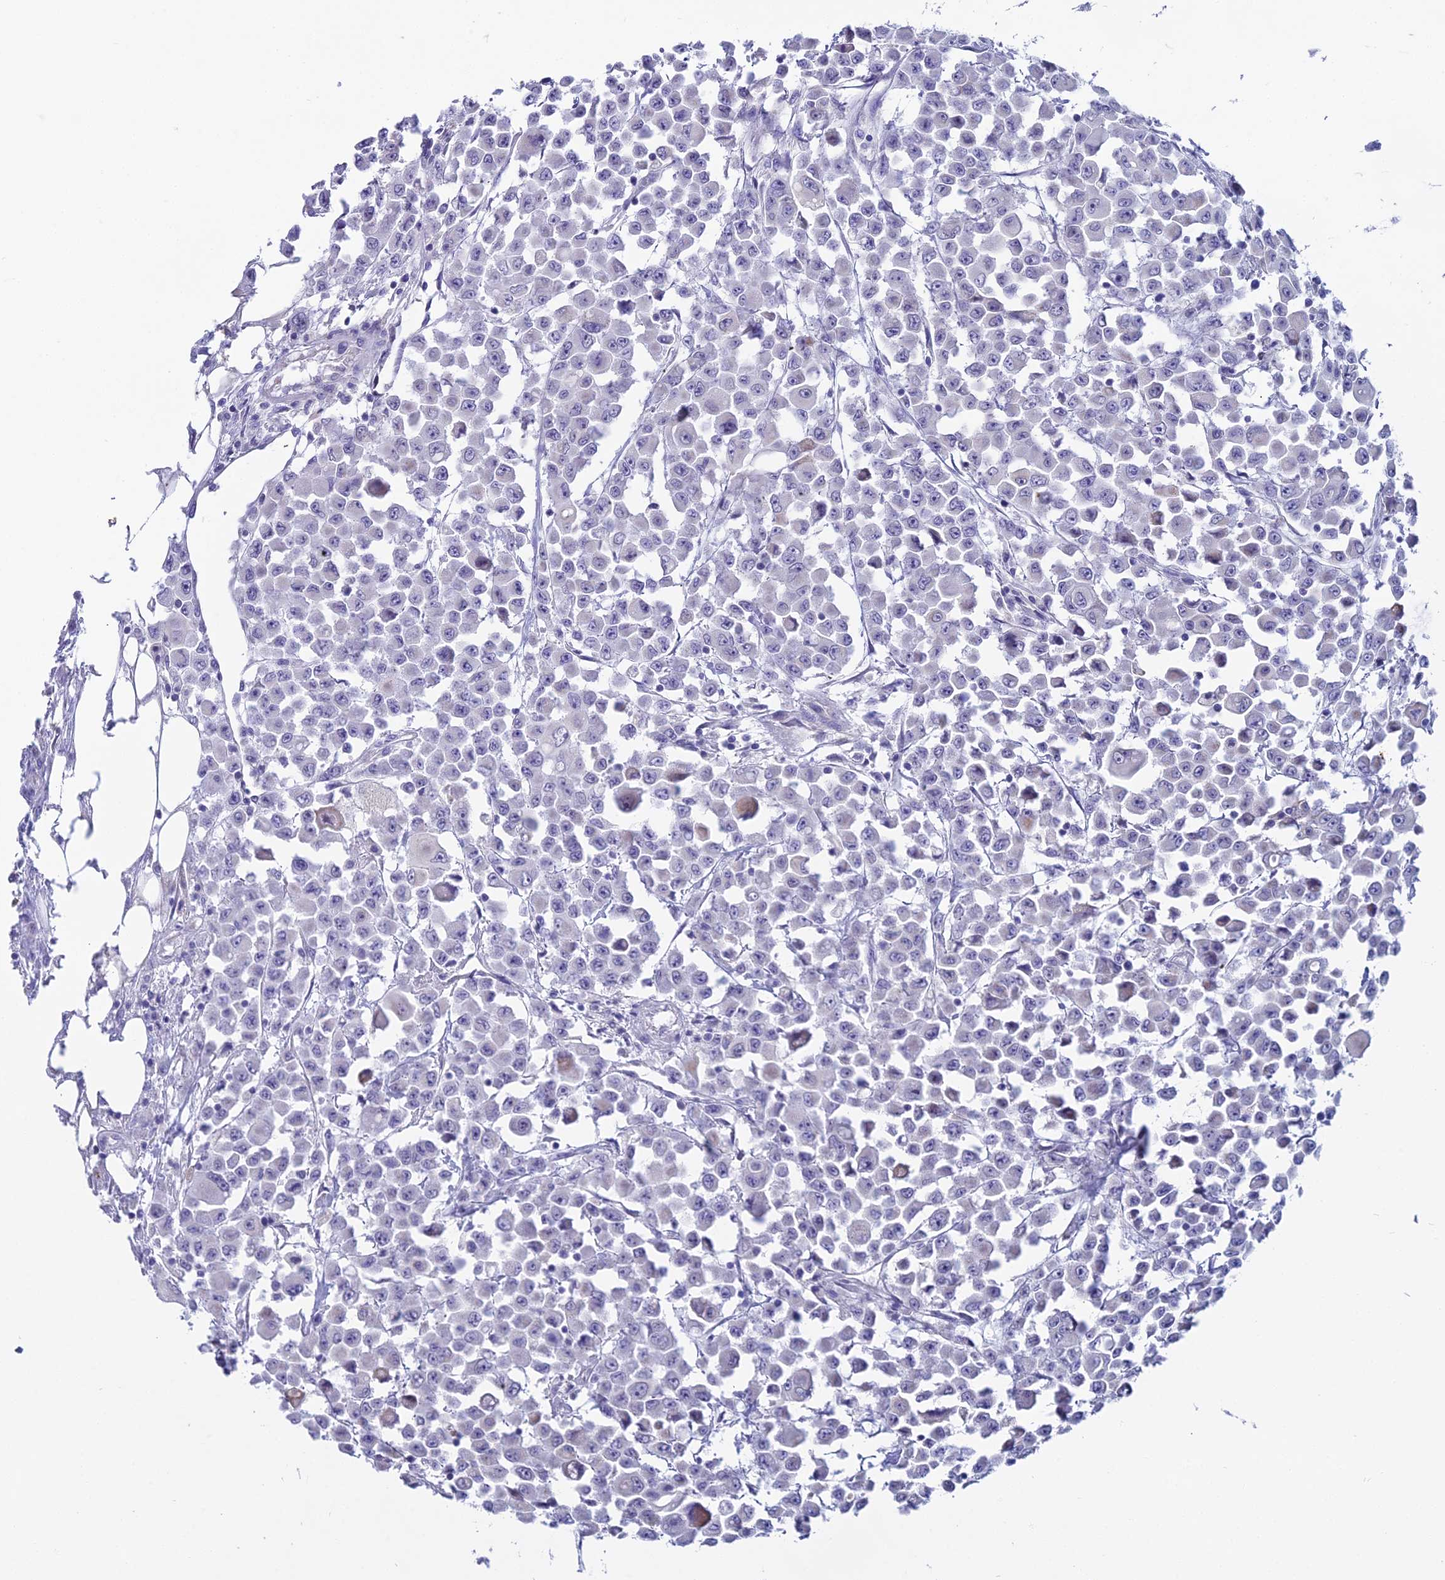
{"staining": {"intensity": "negative", "quantity": "none", "location": "none"}, "tissue": "colorectal cancer", "cell_type": "Tumor cells", "image_type": "cancer", "snomed": [{"axis": "morphology", "description": "Adenocarcinoma, NOS"}, {"axis": "topography", "description": "Colon"}], "caption": "High power microscopy histopathology image of an immunohistochemistry (IHC) image of colorectal cancer, revealing no significant expression in tumor cells. (DAB (3,3'-diaminobenzidine) IHC visualized using brightfield microscopy, high magnification).", "gene": "CGB2", "patient": {"sex": "male", "age": 51}}